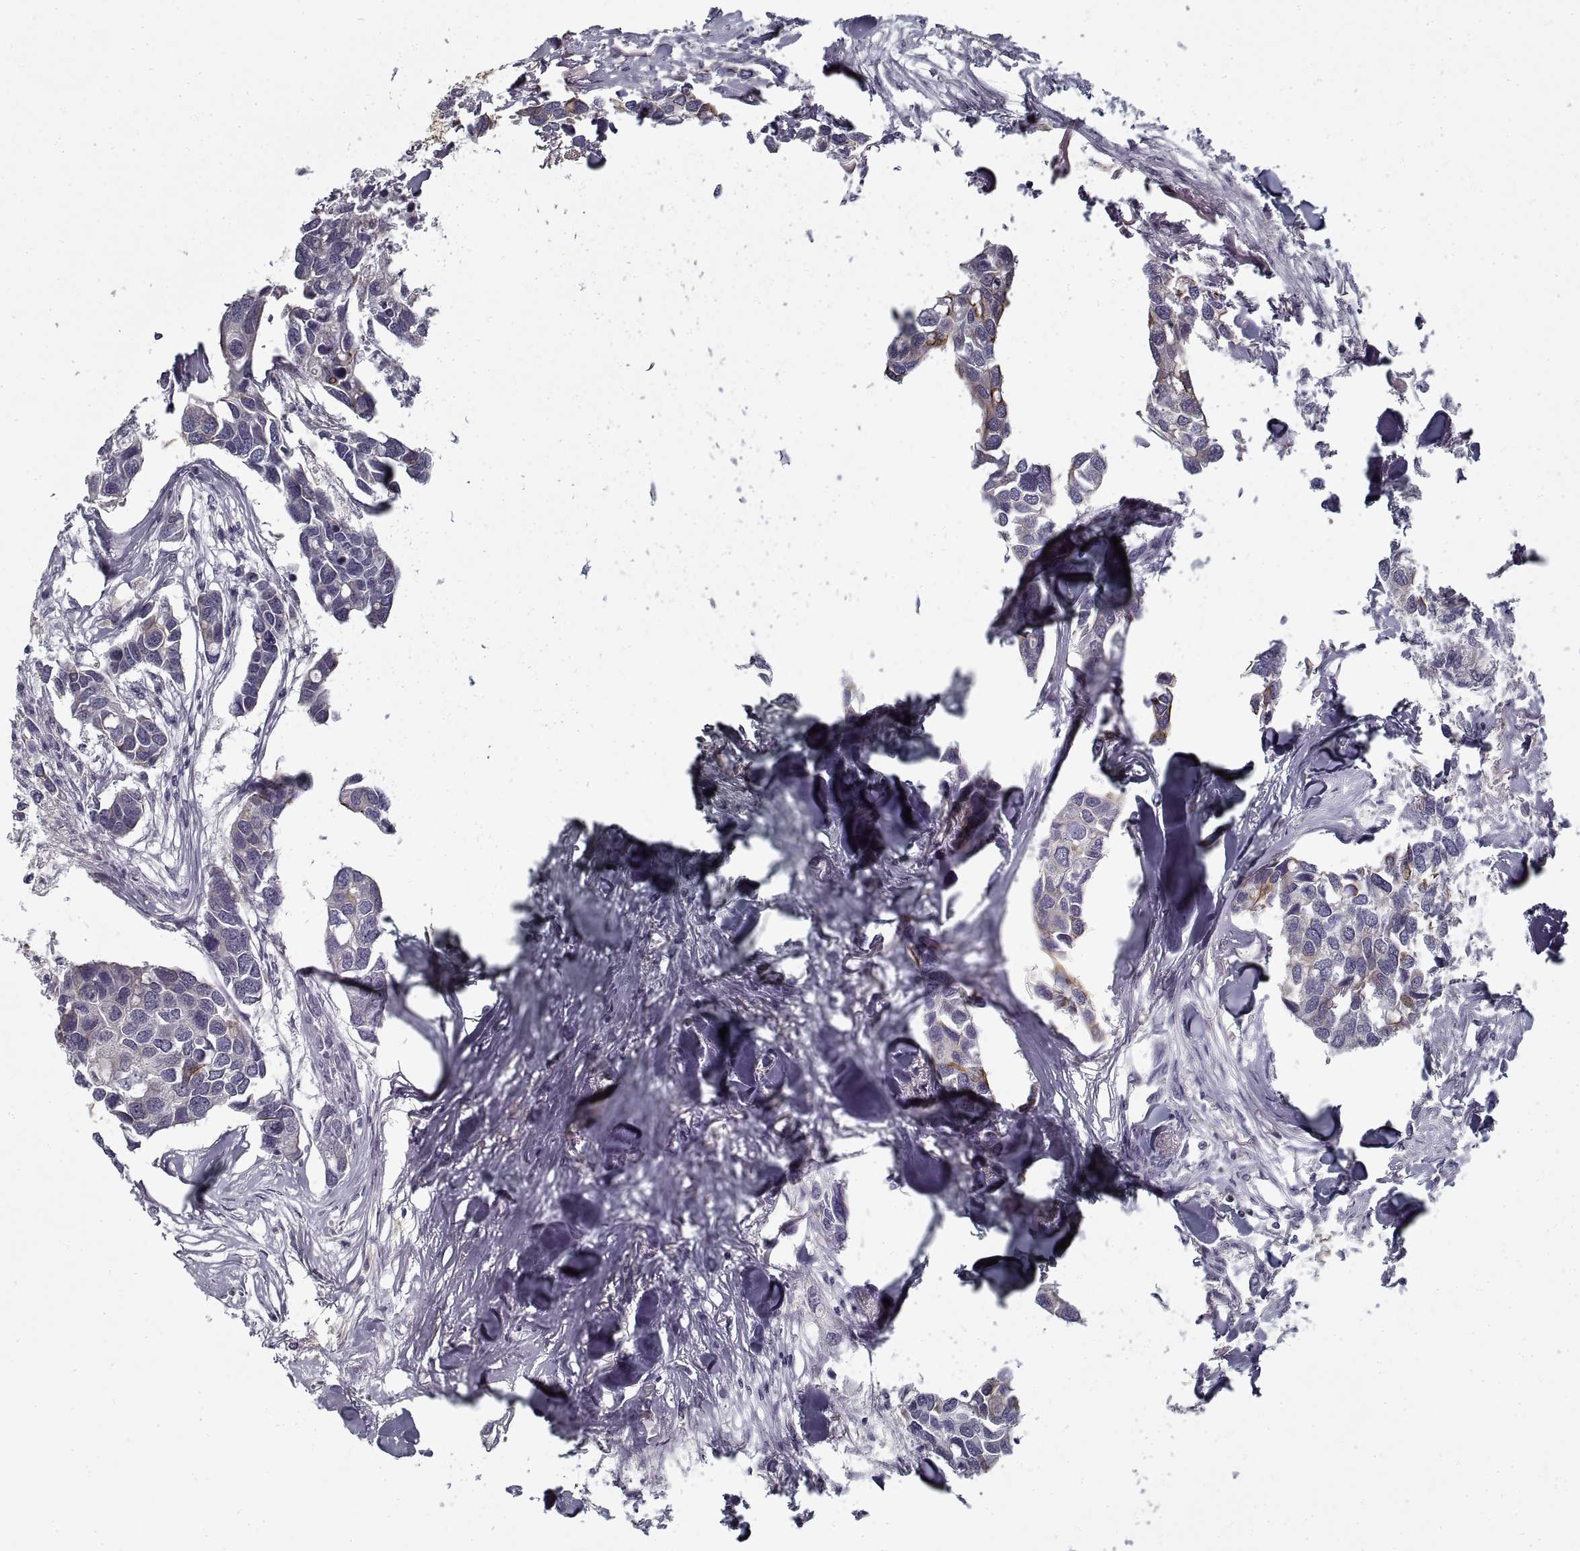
{"staining": {"intensity": "strong", "quantity": "<25%", "location": "cytoplasmic/membranous"}, "tissue": "breast cancer", "cell_type": "Tumor cells", "image_type": "cancer", "snomed": [{"axis": "morphology", "description": "Duct carcinoma"}, {"axis": "topography", "description": "Breast"}], "caption": "A micrograph of human breast intraductal carcinoma stained for a protein displays strong cytoplasmic/membranous brown staining in tumor cells. (DAB (3,3'-diaminobenzidine) = brown stain, brightfield microscopy at high magnification).", "gene": "GAD2", "patient": {"sex": "female", "age": 83}}